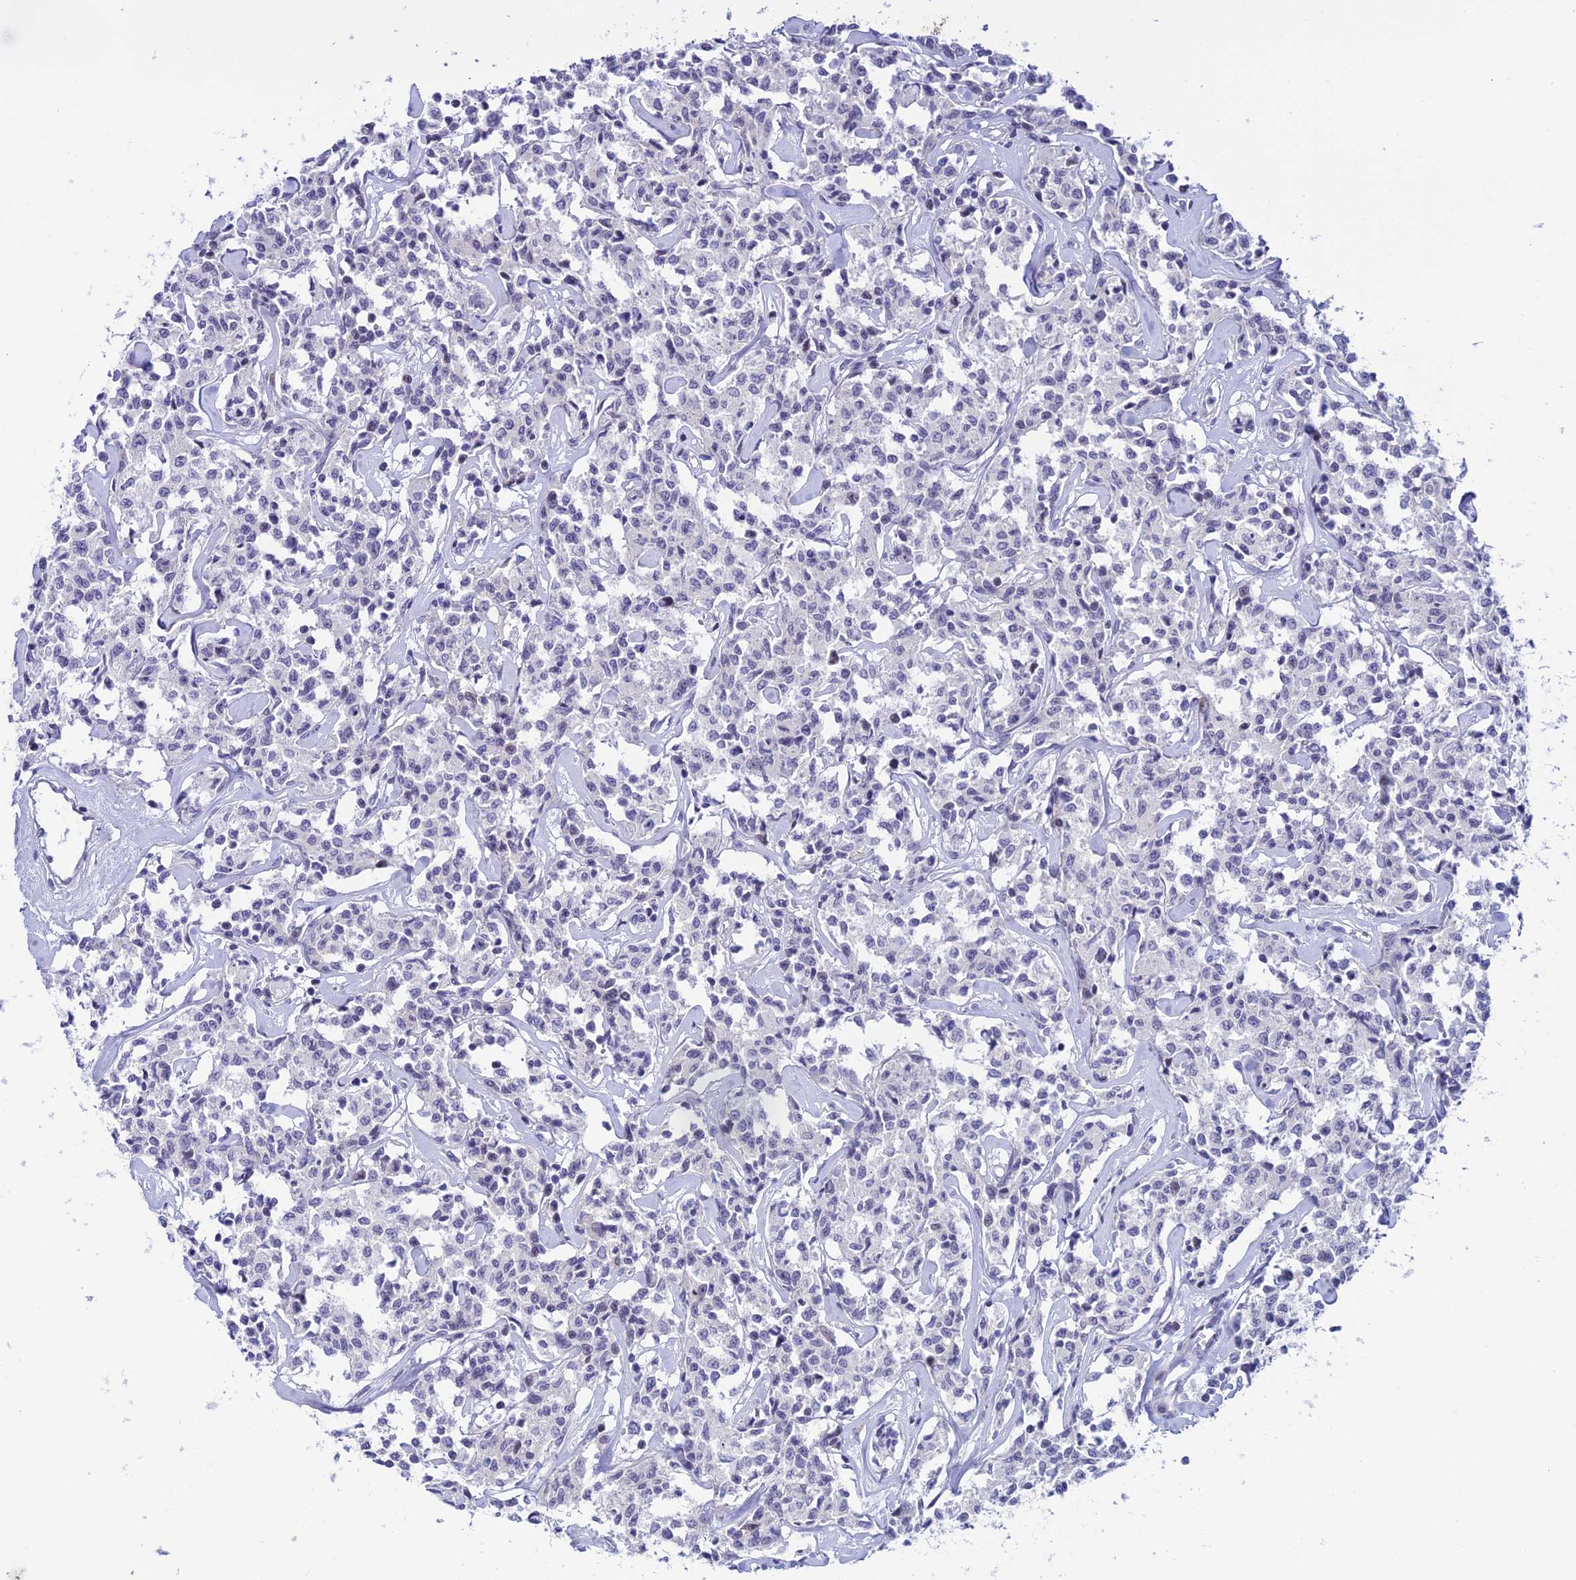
{"staining": {"intensity": "negative", "quantity": "none", "location": "none"}, "tissue": "lymphoma", "cell_type": "Tumor cells", "image_type": "cancer", "snomed": [{"axis": "morphology", "description": "Malignant lymphoma, non-Hodgkin's type, Low grade"}, {"axis": "topography", "description": "Small intestine"}], "caption": "Tumor cells show no significant protein staining in lymphoma. The staining is performed using DAB brown chromogen with nuclei counter-stained in using hematoxylin.", "gene": "RASGEF1B", "patient": {"sex": "female", "age": 59}}